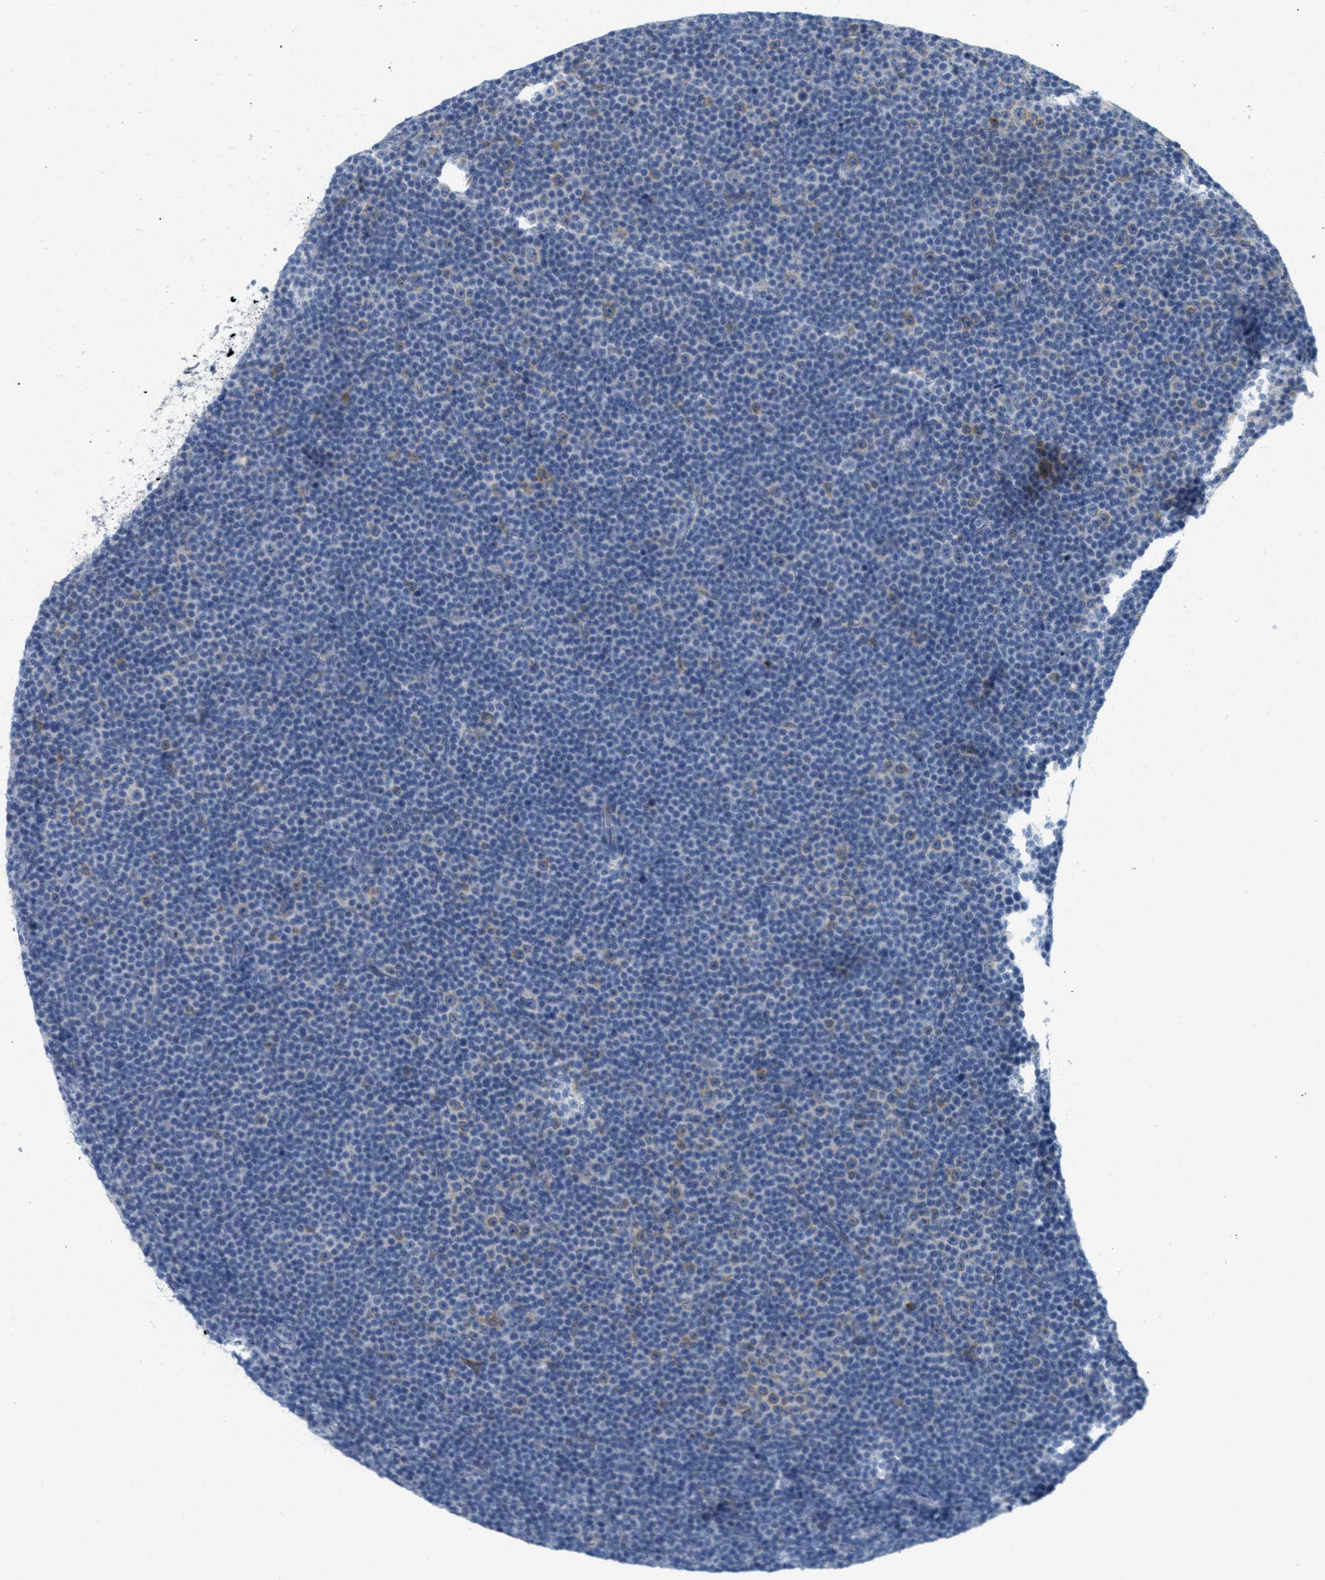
{"staining": {"intensity": "negative", "quantity": "none", "location": "none"}, "tissue": "lymphoma", "cell_type": "Tumor cells", "image_type": "cancer", "snomed": [{"axis": "morphology", "description": "Malignant lymphoma, non-Hodgkin's type, Low grade"}, {"axis": "topography", "description": "Lymph node"}], "caption": "IHC of lymphoma shows no staining in tumor cells.", "gene": "TEX264", "patient": {"sex": "female", "age": 67}}